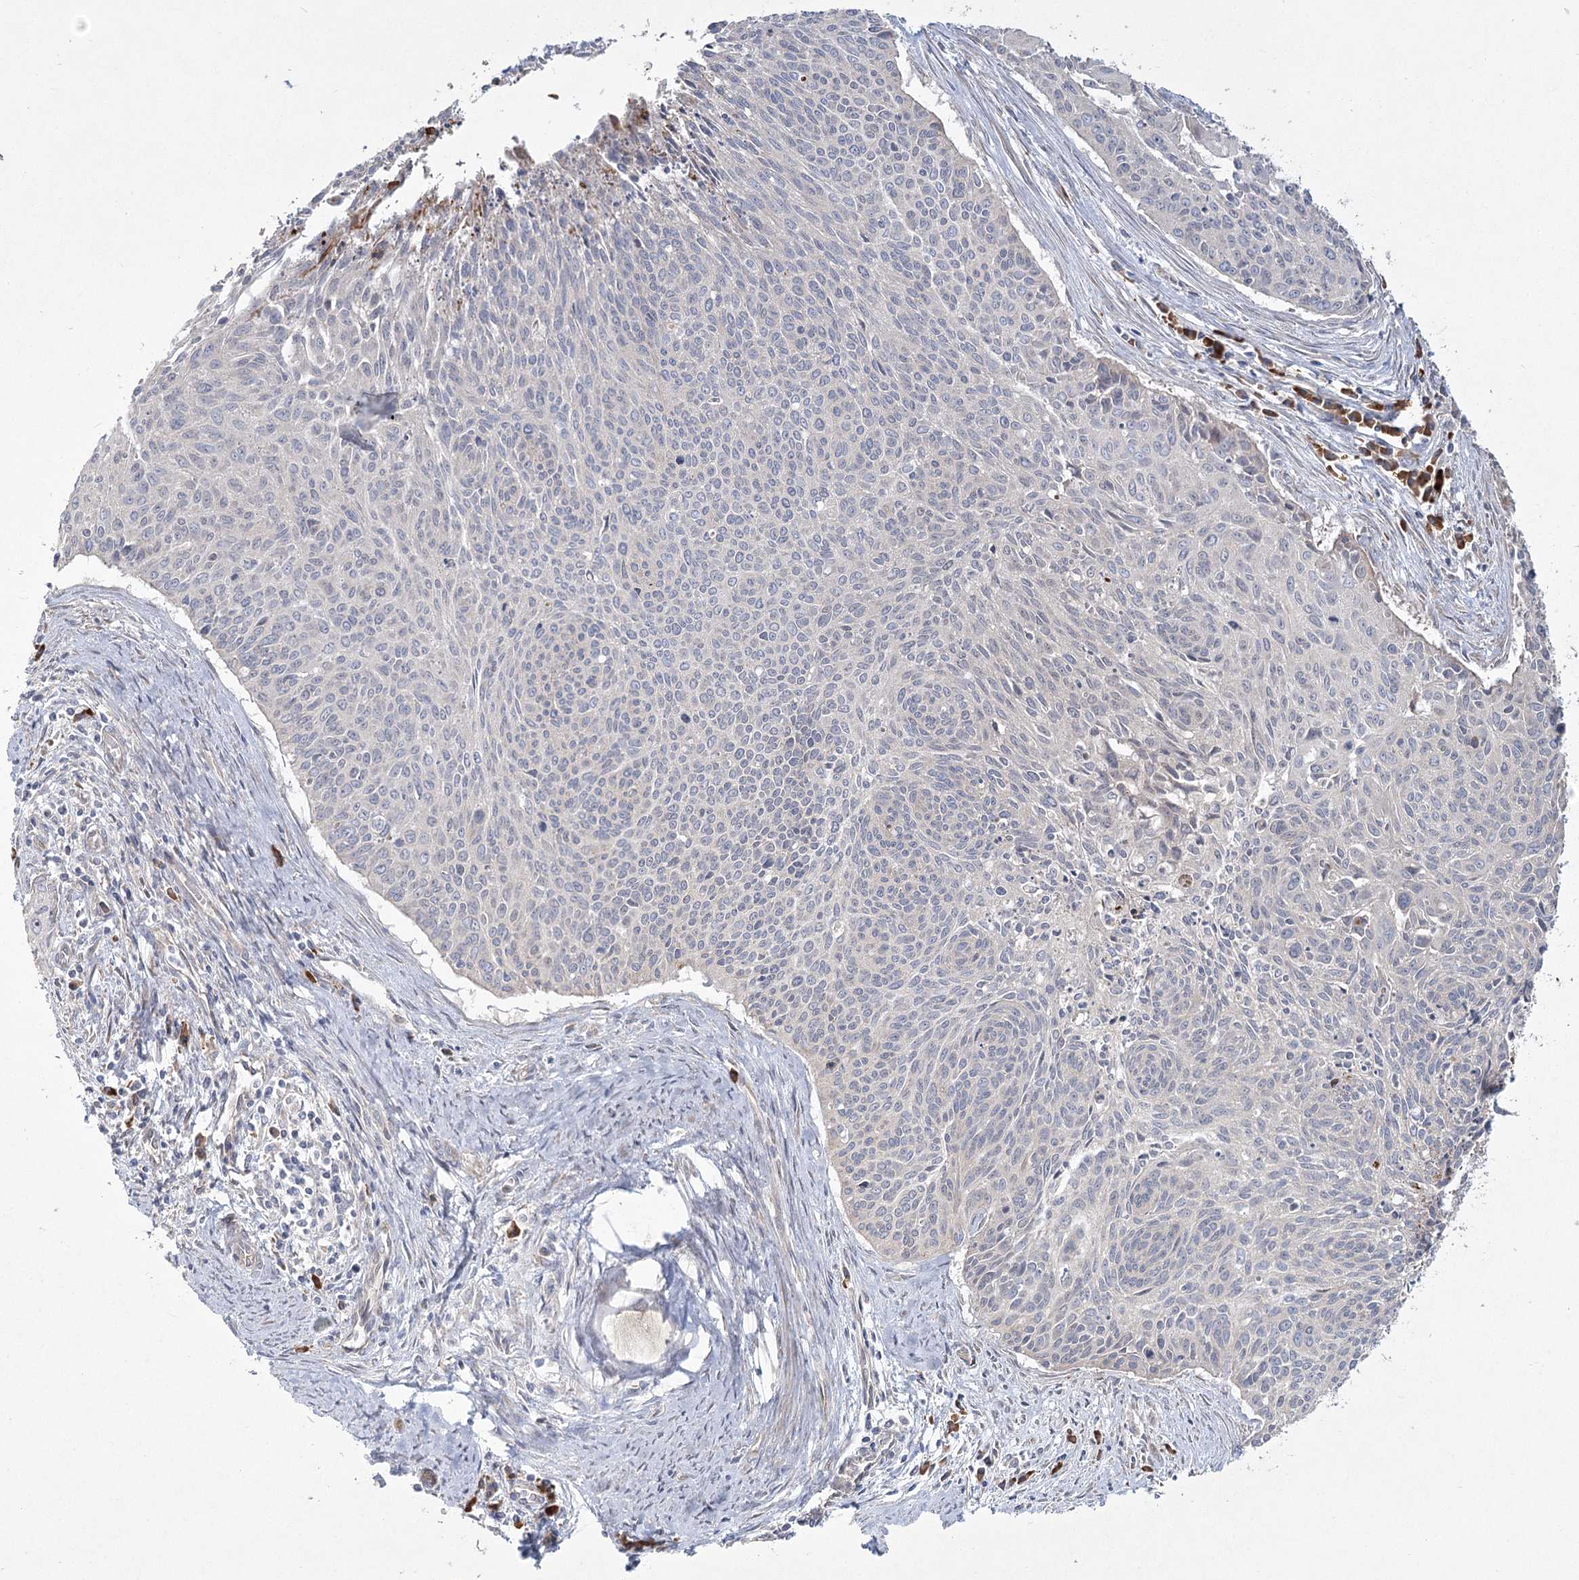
{"staining": {"intensity": "negative", "quantity": "none", "location": "none"}, "tissue": "cervical cancer", "cell_type": "Tumor cells", "image_type": "cancer", "snomed": [{"axis": "morphology", "description": "Squamous cell carcinoma, NOS"}, {"axis": "topography", "description": "Cervix"}], "caption": "Immunohistochemical staining of cervical cancer (squamous cell carcinoma) reveals no significant staining in tumor cells. Brightfield microscopy of IHC stained with DAB (brown) and hematoxylin (blue), captured at high magnification.", "gene": "CAMTA1", "patient": {"sex": "female", "age": 55}}